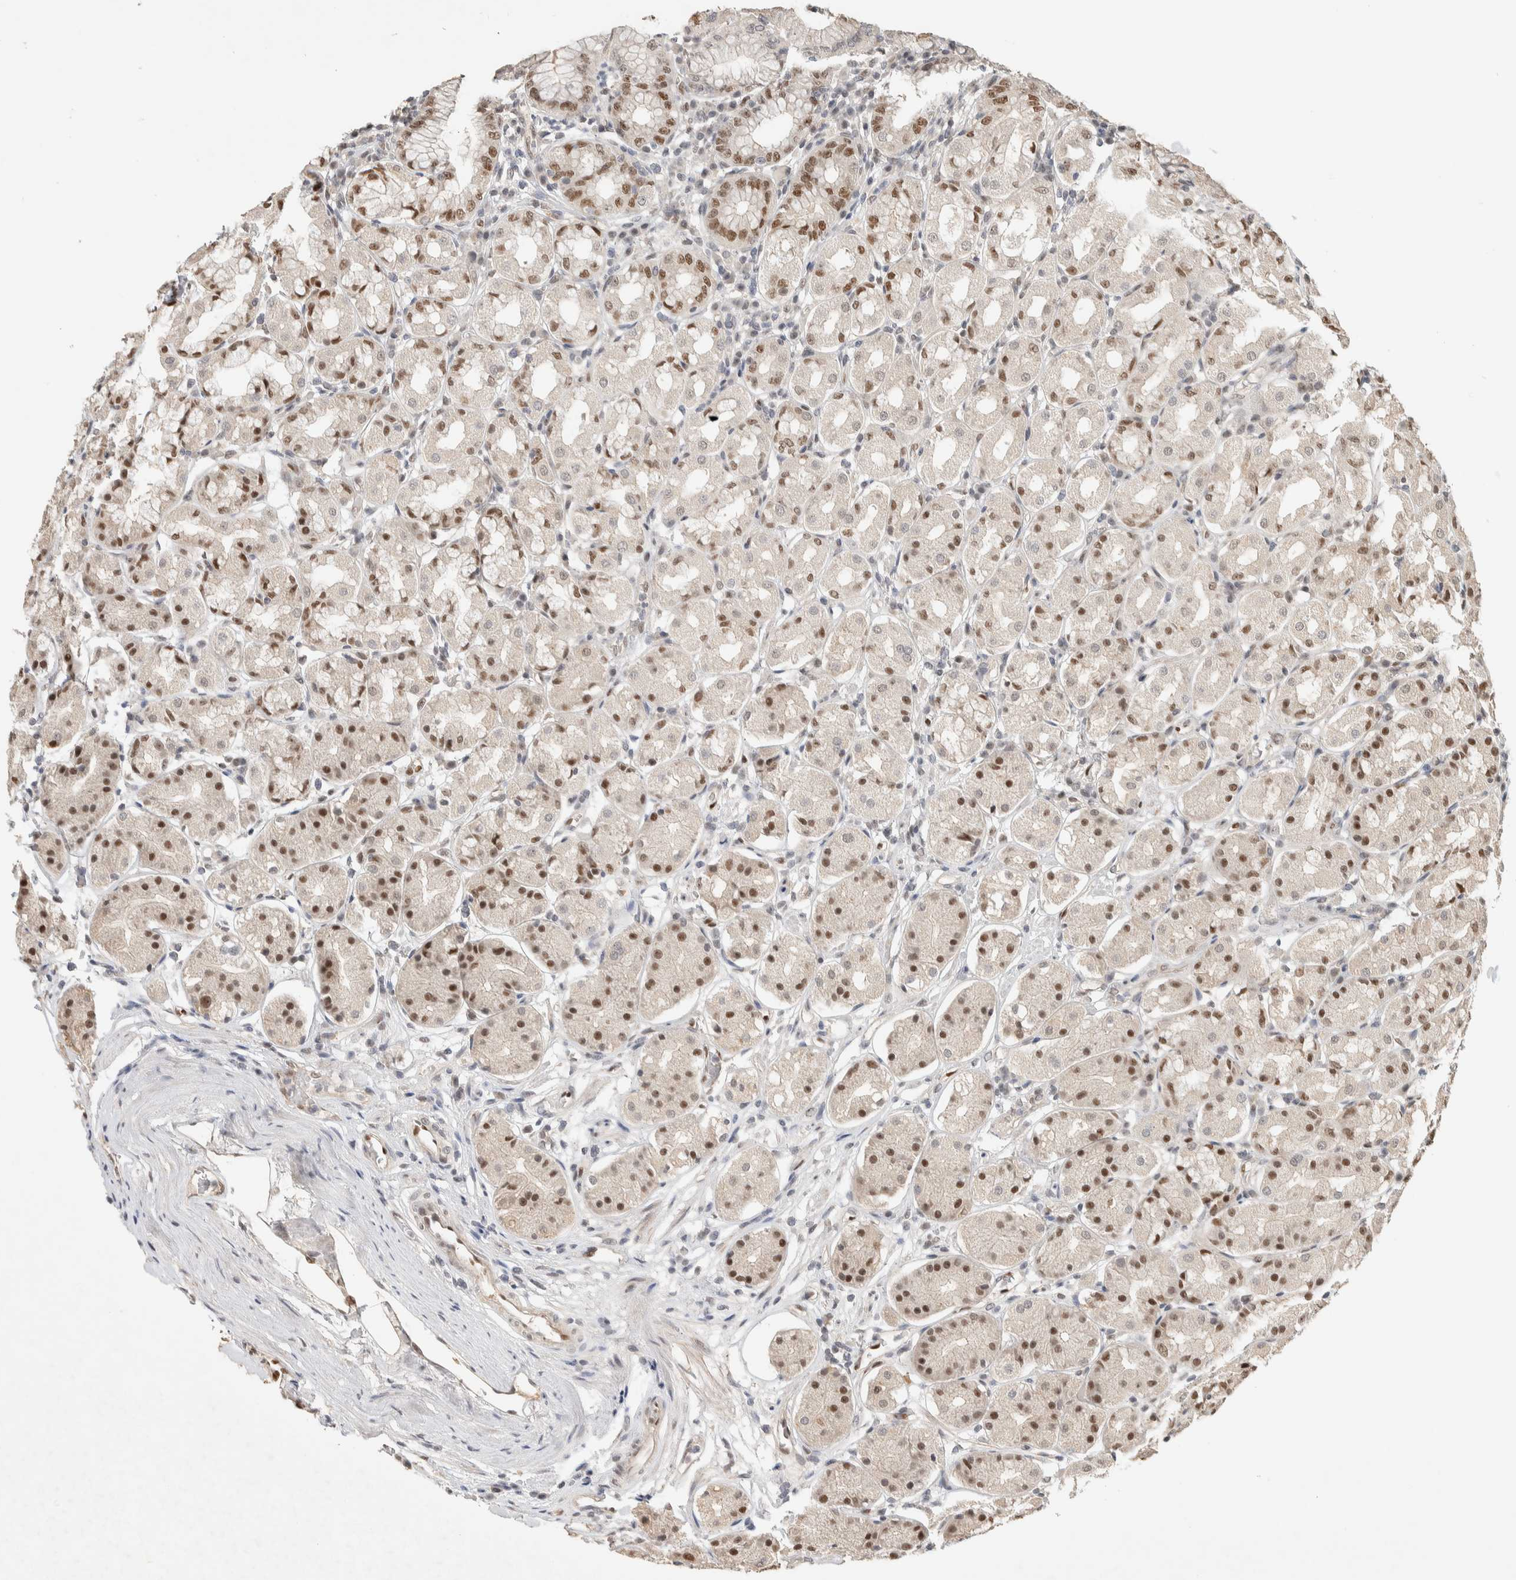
{"staining": {"intensity": "moderate", "quantity": ">75%", "location": "nuclear"}, "tissue": "stomach", "cell_type": "Glandular cells", "image_type": "normal", "snomed": [{"axis": "morphology", "description": "Normal tissue, NOS"}, {"axis": "topography", "description": "Stomach"}, {"axis": "topography", "description": "Stomach, lower"}], "caption": "IHC (DAB (3,3'-diaminobenzidine)) staining of benign human stomach shows moderate nuclear protein staining in about >75% of glandular cells.", "gene": "PUS7", "patient": {"sex": "female", "age": 56}}